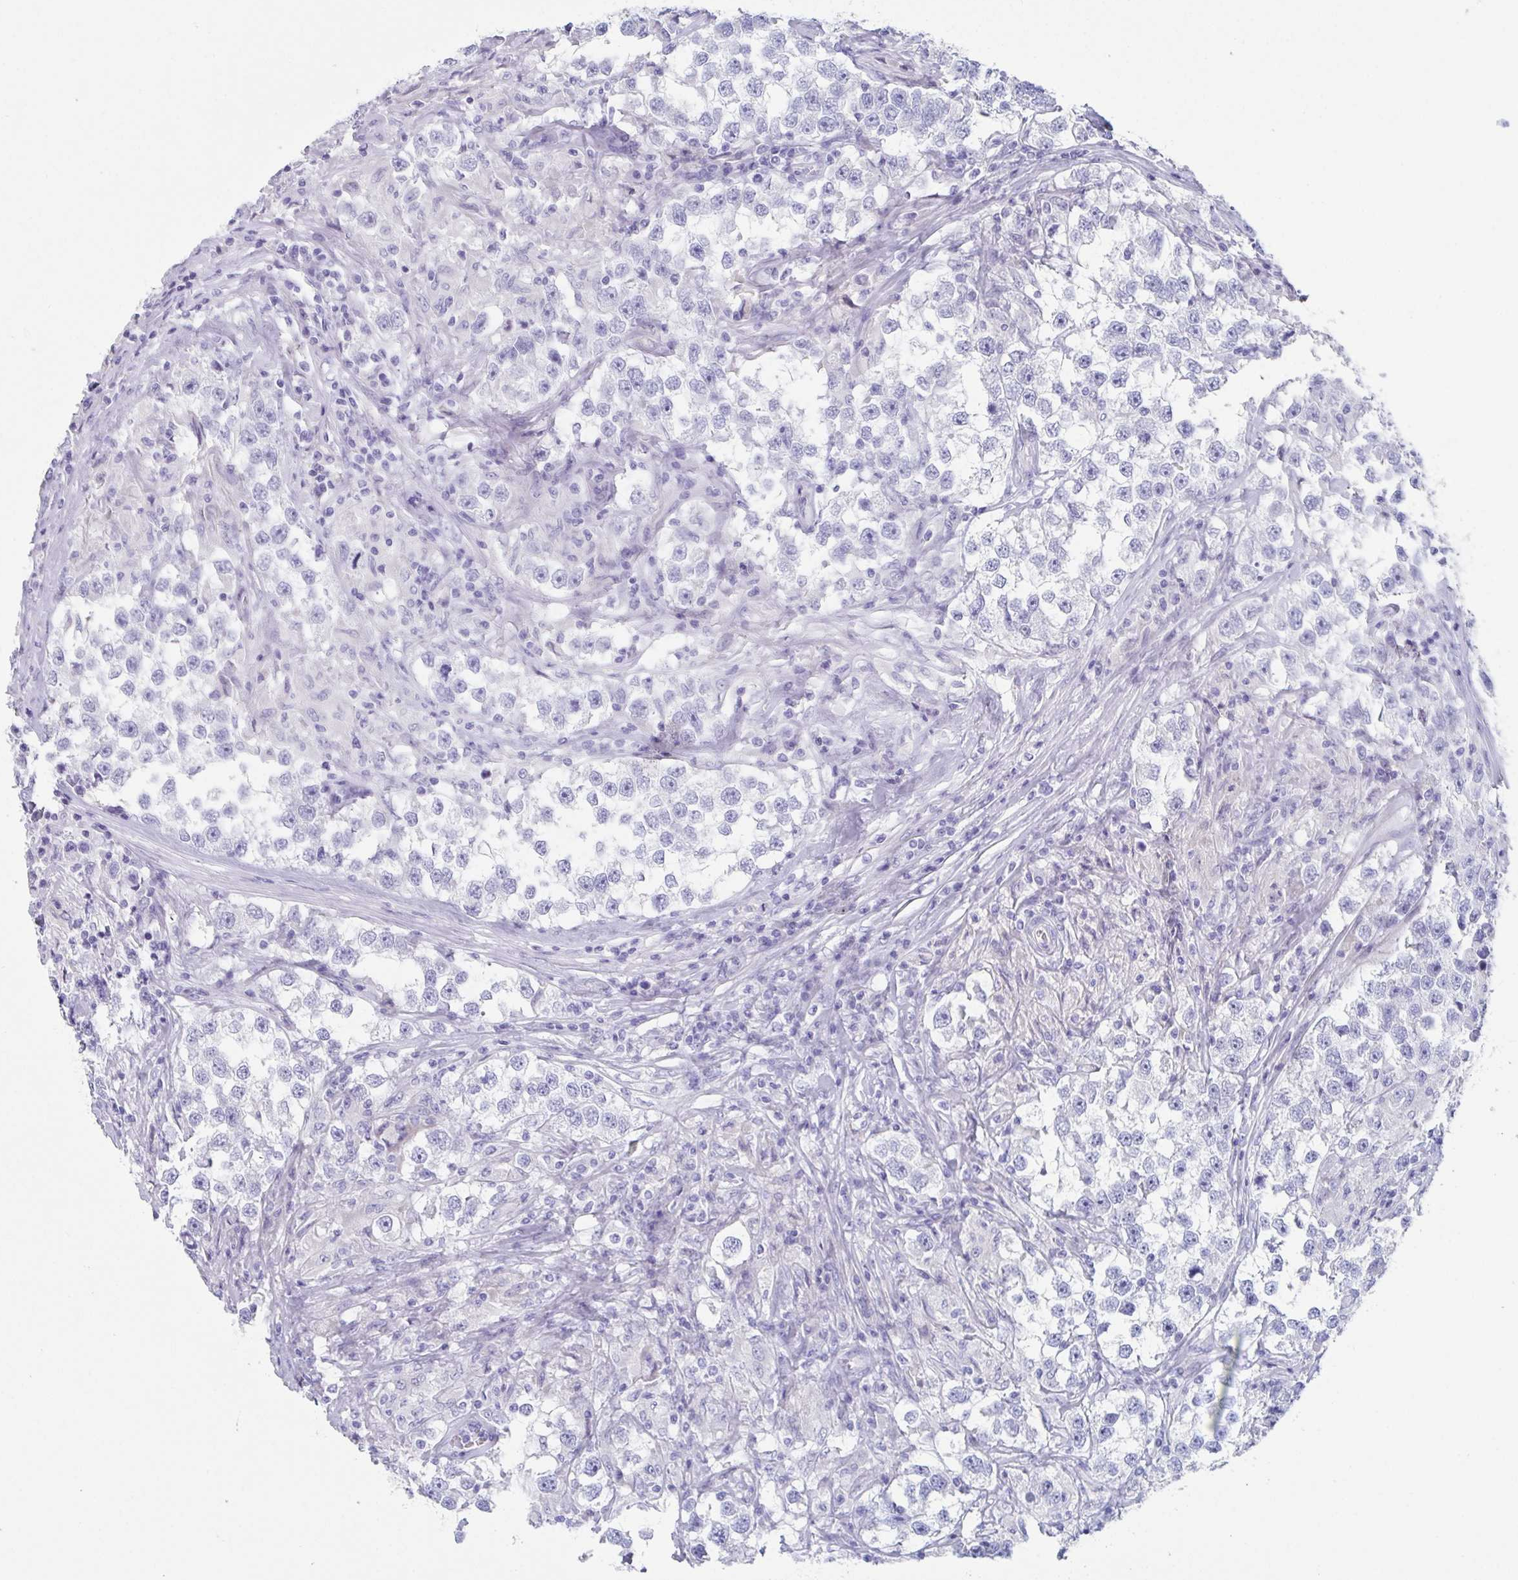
{"staining": {"intensity": "negative", "quantity": "none", "location": "none"}, "tissue": "testis cancer", "cell_type": "Tumor cells", "image_type": "cancer", "snomed": [{"axis": "morphology", "description": "Seminoma, NOS"}, {"axis": "topography", "description": "Testis"}], "caption": "High magnification brightfield microscopy of testis seminoma stained with DAB (3,3'-diaminobenzidine) (brown) and counterstained with hematoxylin (blue): tumor cells show no significant expression.", "gene": "ZPBP", "patient": {"sex": "male", "age": 46}}